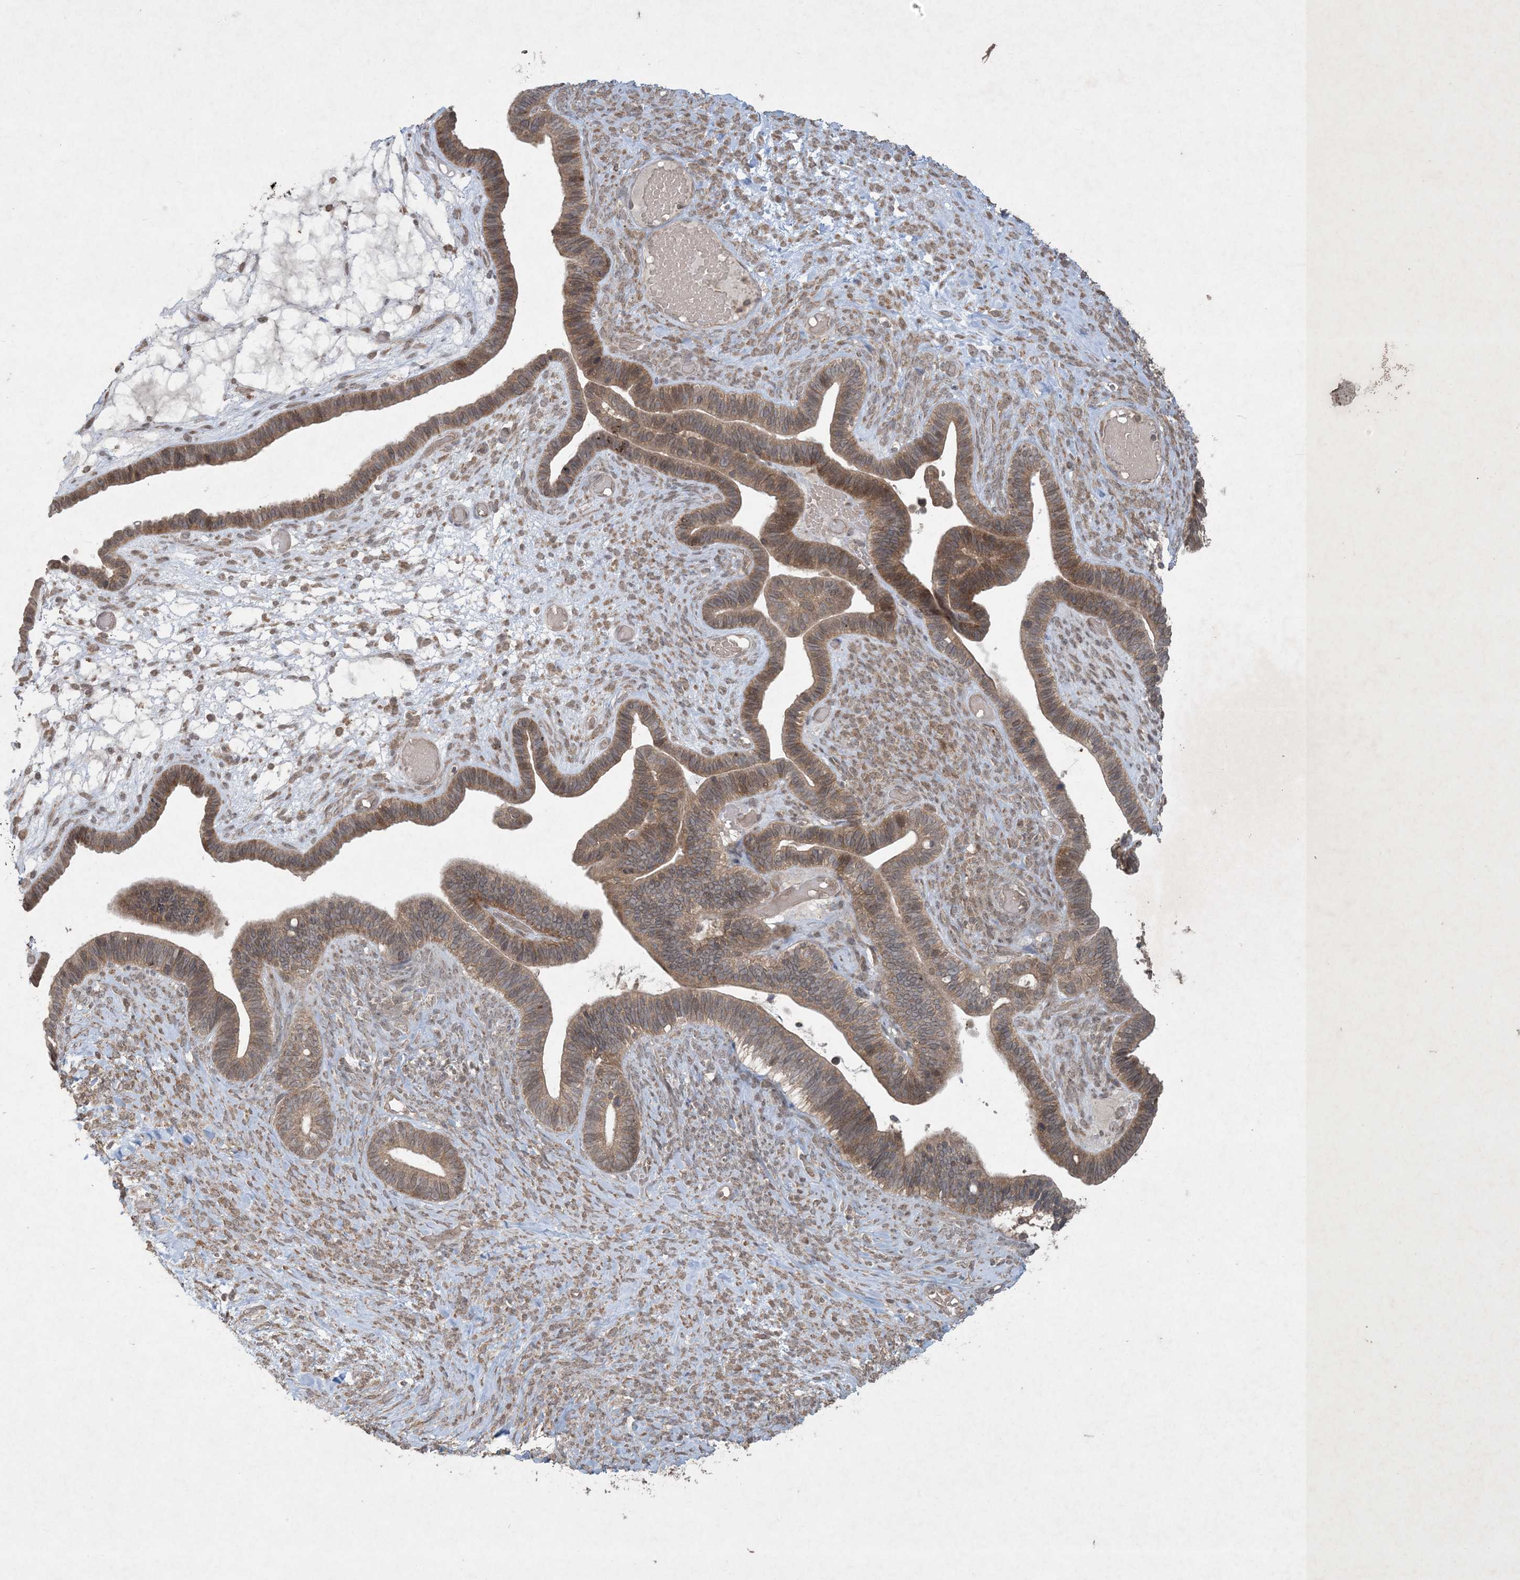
{"staining": {"intensity": "moderate", "quantity": ">75%", "location": "cytoplasmic/membranous,nuclear"}, "tissue": "ovarian cancer", "cell_type": "Tumor cells", "image_type": "cancer", "snomed": [{"axis": "morphology", "description": "Cystadenocarcinoma, serous, NOS"}, {"axis": "topography", "description": "Ovary"}], "caption": "High-magnification brightfield microscopy of serous cystadenocarcinoma (ovarian) stained with DAB (3,3'-diaminobenzidine) (brown) and counterstained with hematoxylin (blue). tumor cells exhibit moderate cytoplasmic/membranous and nuclear expression is identified in about>75% of cells.", "gene": "NRBP2", "patient": {"sex": "female", "age": 56}}